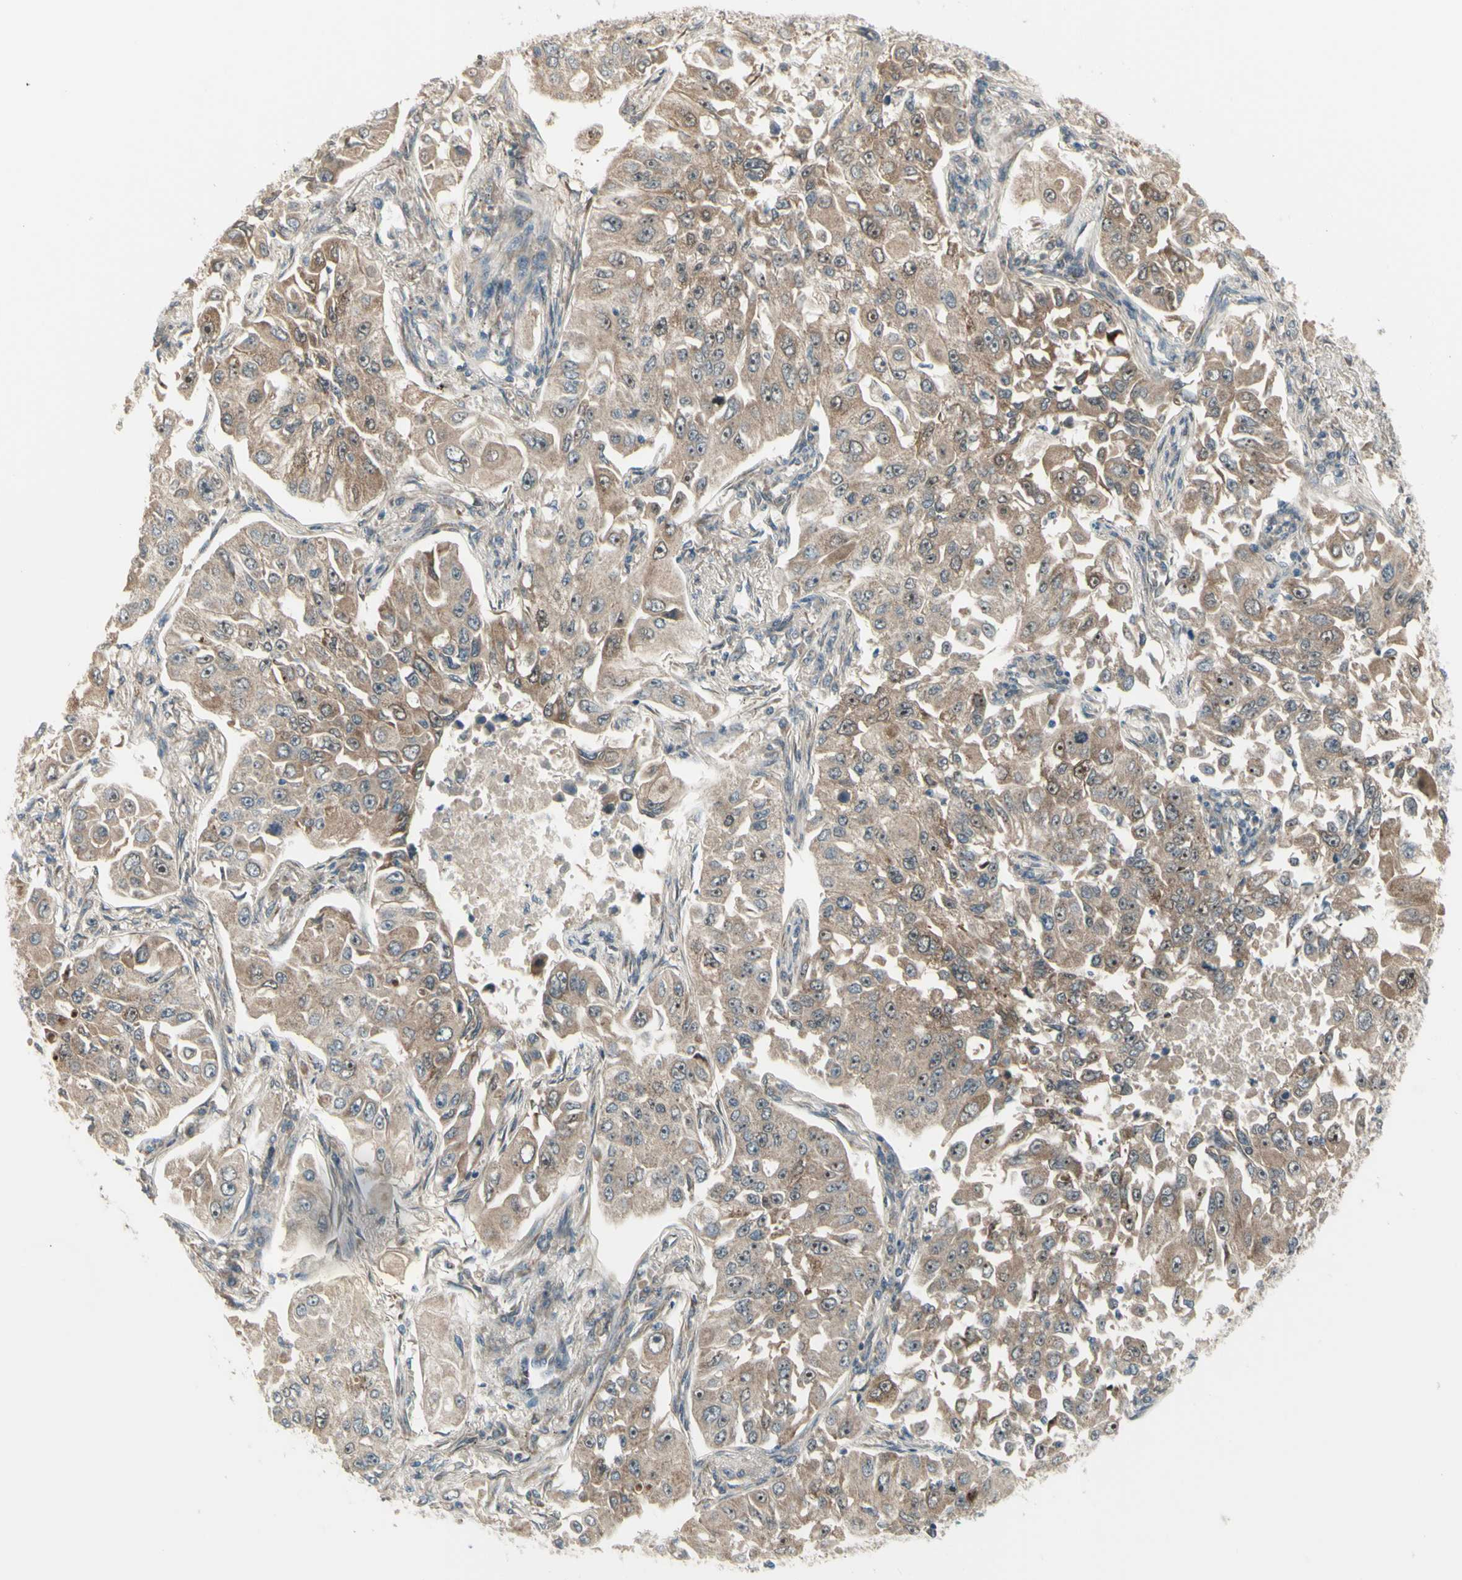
{"staining": {"intensity": "moderate", "quantity": "25%-75%", "location": "cytoplasmic/membranous,nuclear"}, "tissue": "lung cancer", "cell_type": "Tumor cells", "image_type": "cancer", "snomed": [{"axis": "morphology", "description": "Adenocarcinoma, NOS"}, {"axis": "topography", "description": "Lung"}], "caption": "DAB immunohistochemical staining of human adenocarcinoma (lung) shows moderate cytoplasmic/membranous and nuclear protein positivity in approximately 25%-75% of tumor cells. (brown staining indicates protein expression, while blue staining denotes nuclei).", "gene": "NAXD", "patient": {"sex": "male", "age": 84}}